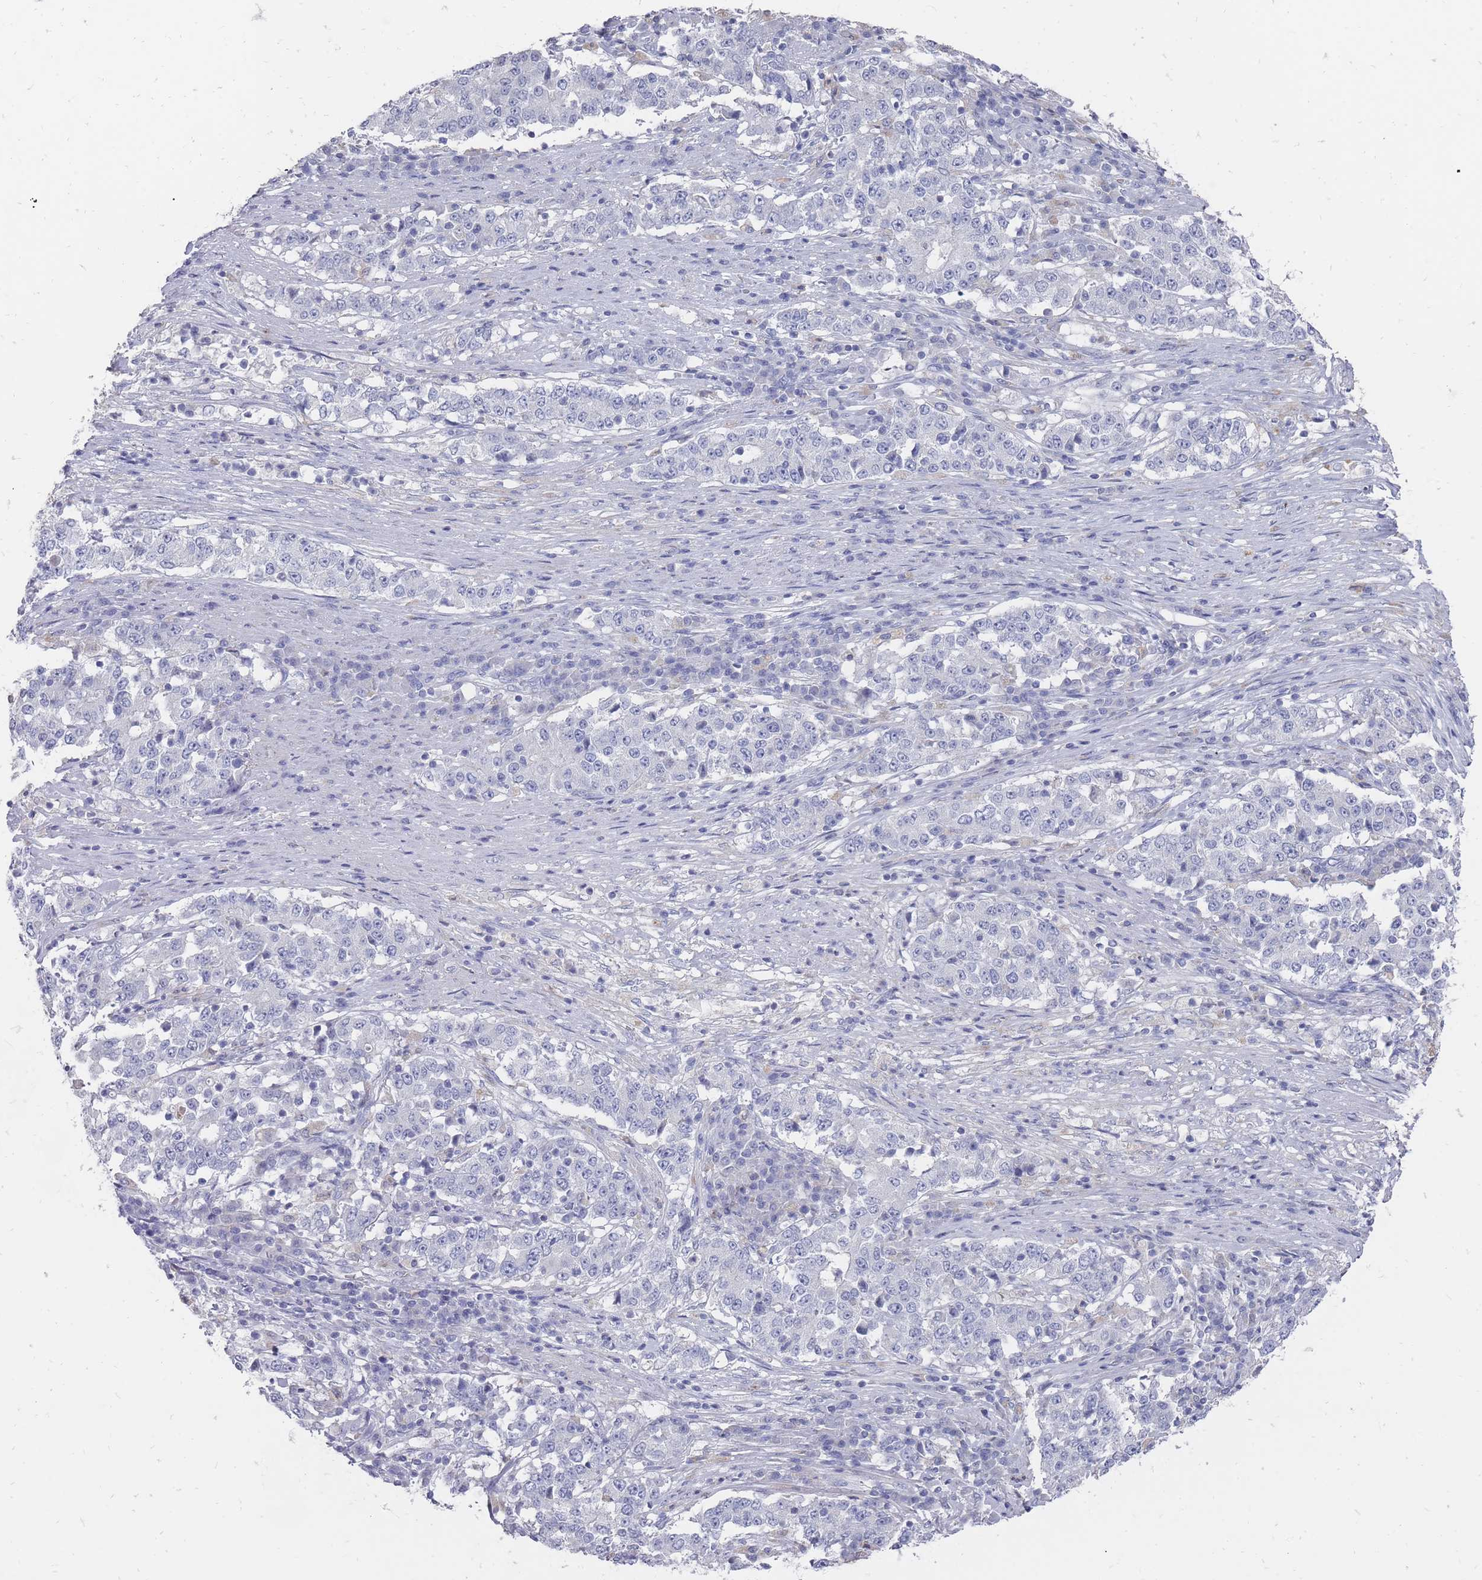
{"staining": {"intensity": "negative", "quantity": "none", "location": "none"}, "tissue": "stomach cancer", "cell_type": "Tumor cells", "image_type": "cancer", "snomed": [{"axis": "morphology", "description": "Adenocarcinoma, NOS"}, {"axis": "topography", "description": "Stomach"}], "caption": "There is no significant expression in tumor cells of stomach cancer (adenocarcinoma).", "gene": "OTULINL", "patient": {"sex": "male", "age": 59}}